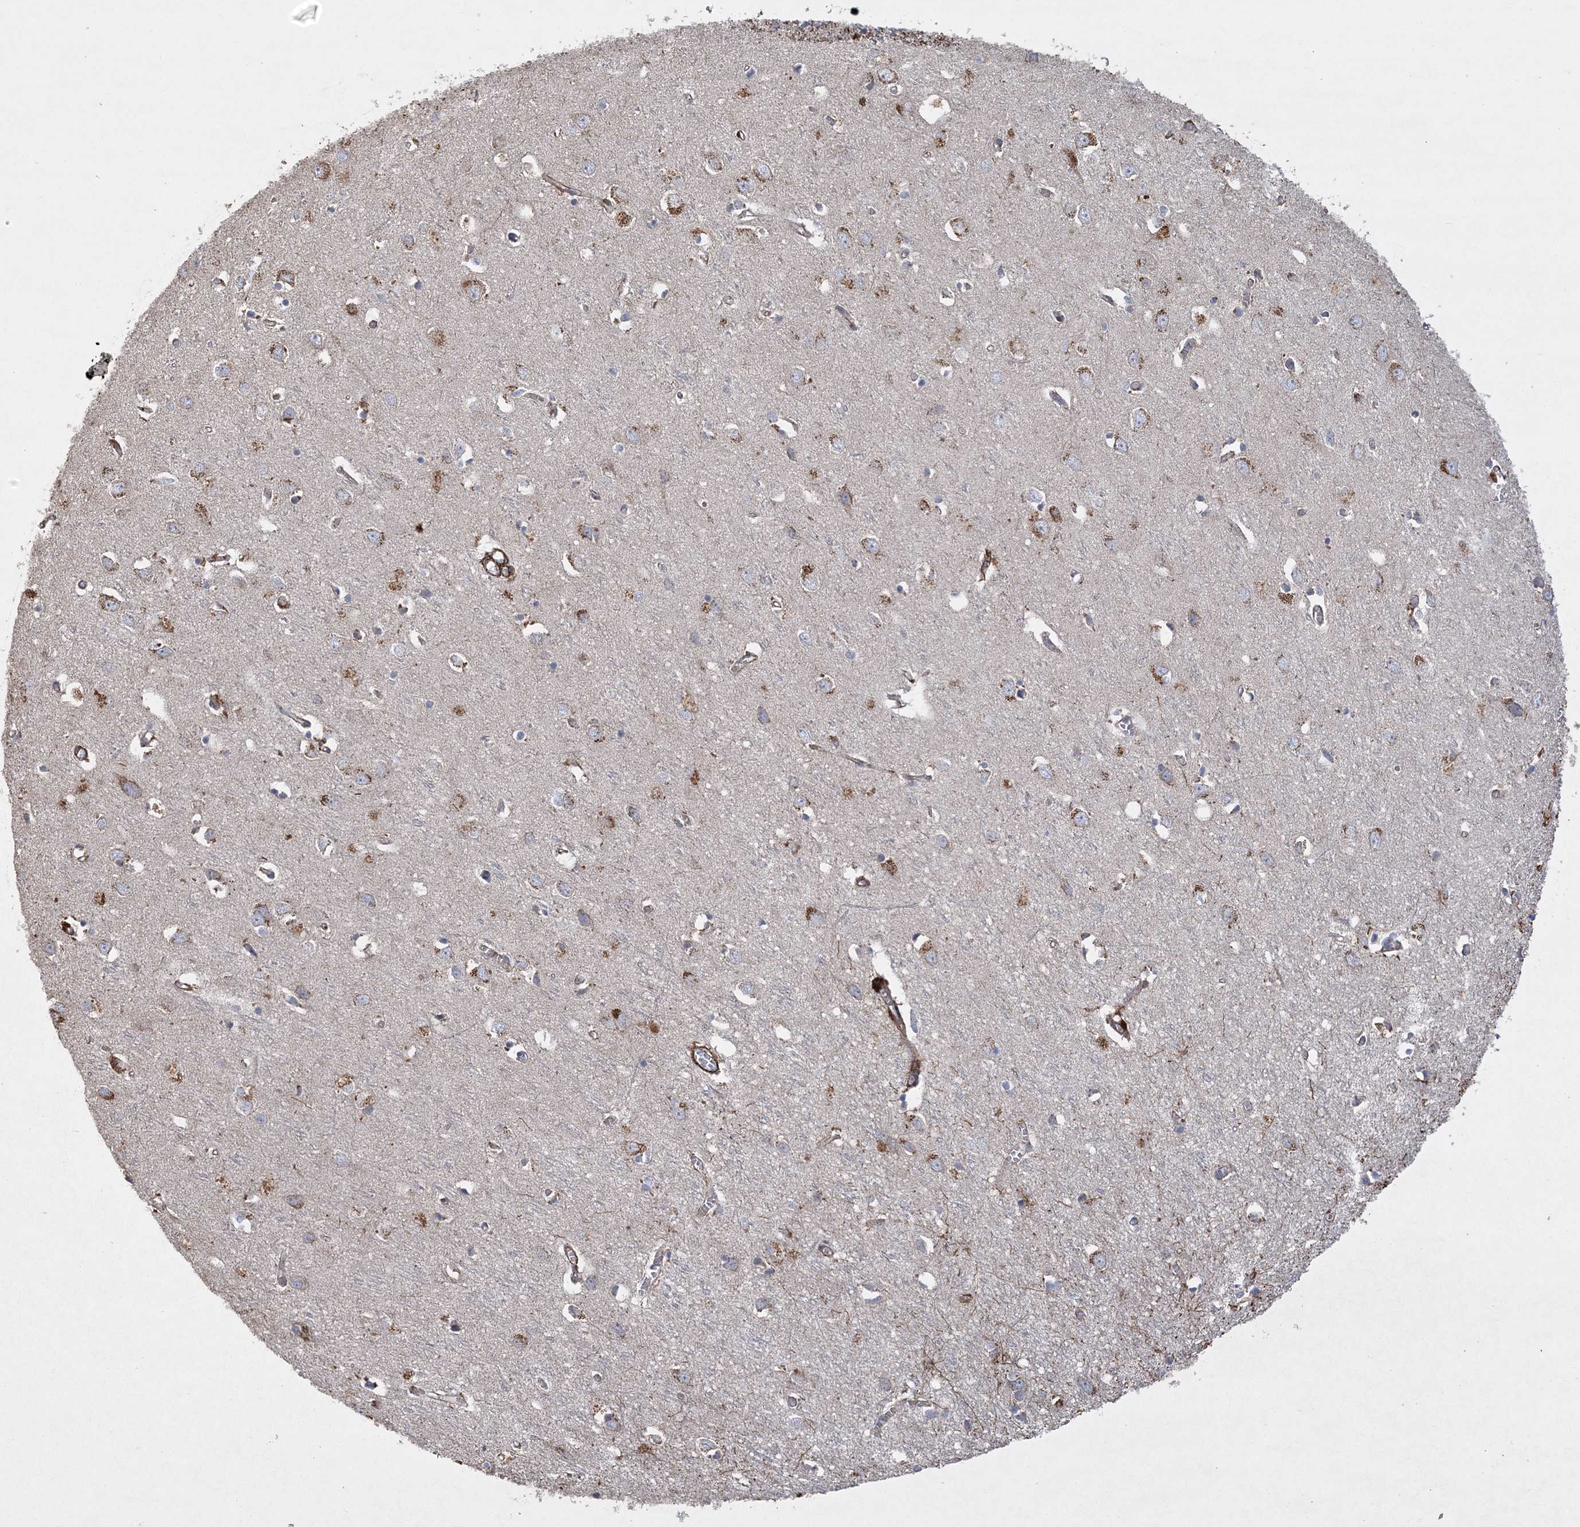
{"staining": {"intensity": "moderate", "quantity": ">75%", "location": "cytoplasmic/membranous"}, "tissue": "cerebral cortex", "cell_type": "Endothelial cells", "image_type": "normal", "snomed": [{"axis": "morphology", "description": "Normal tissue, NOS"}, {"axis": "topography", "description": "Cerebral cortex"}], "caption": "A high-resolution histopathology image shows immunohistochemistry (IHC) staining of normal cerebral cortex, which shows moderate cytoplasmic/membranous expression in about >75% of endothelial cells.", "gene": "ARSJ", "patient": {"sex": "female", "age": 64}}